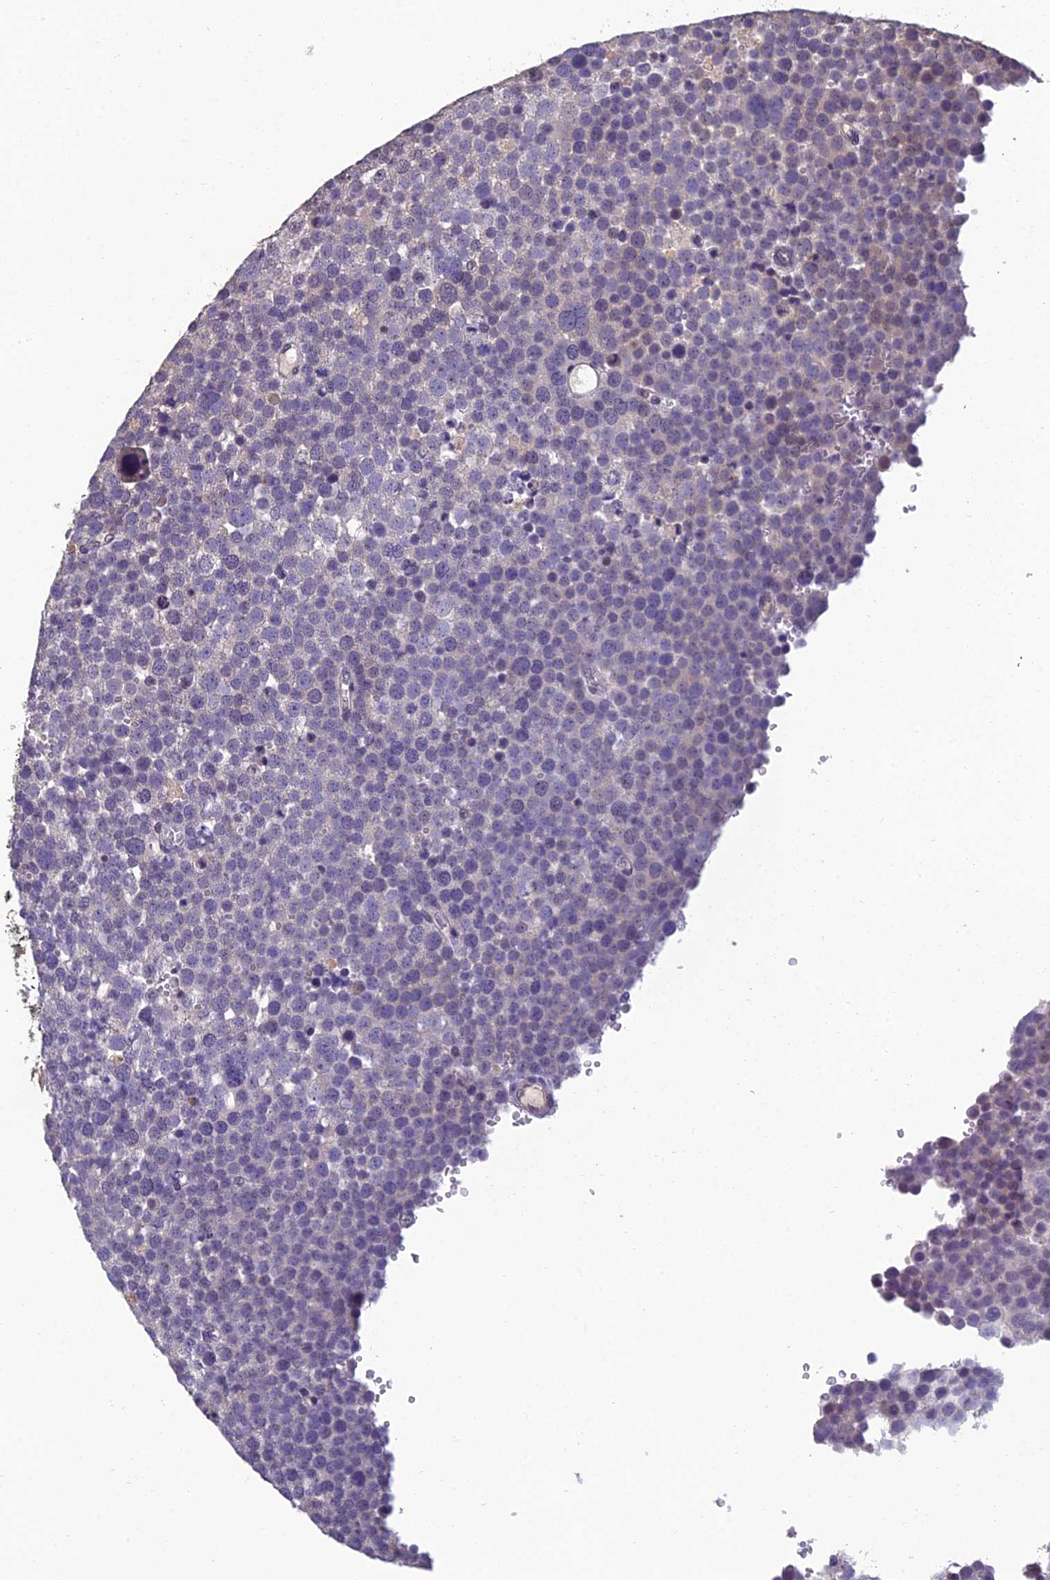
{"staining": {"intensity": "negative", "quantity": "none", "location": "none"}, "tissue": "testis cancer", "cell_type": "Tumor cells", "image_type": "cancer", "snomed": [{"axis": "morphology", "description": "Seminoma, NOS"}, {"axis": "topography", "description": "Testis"}], "caption": "Tumor cells show no significant protein positivity in testis cancer.", "gene": "GRWD1", "patient": {"sex": "male", "age": 71}}